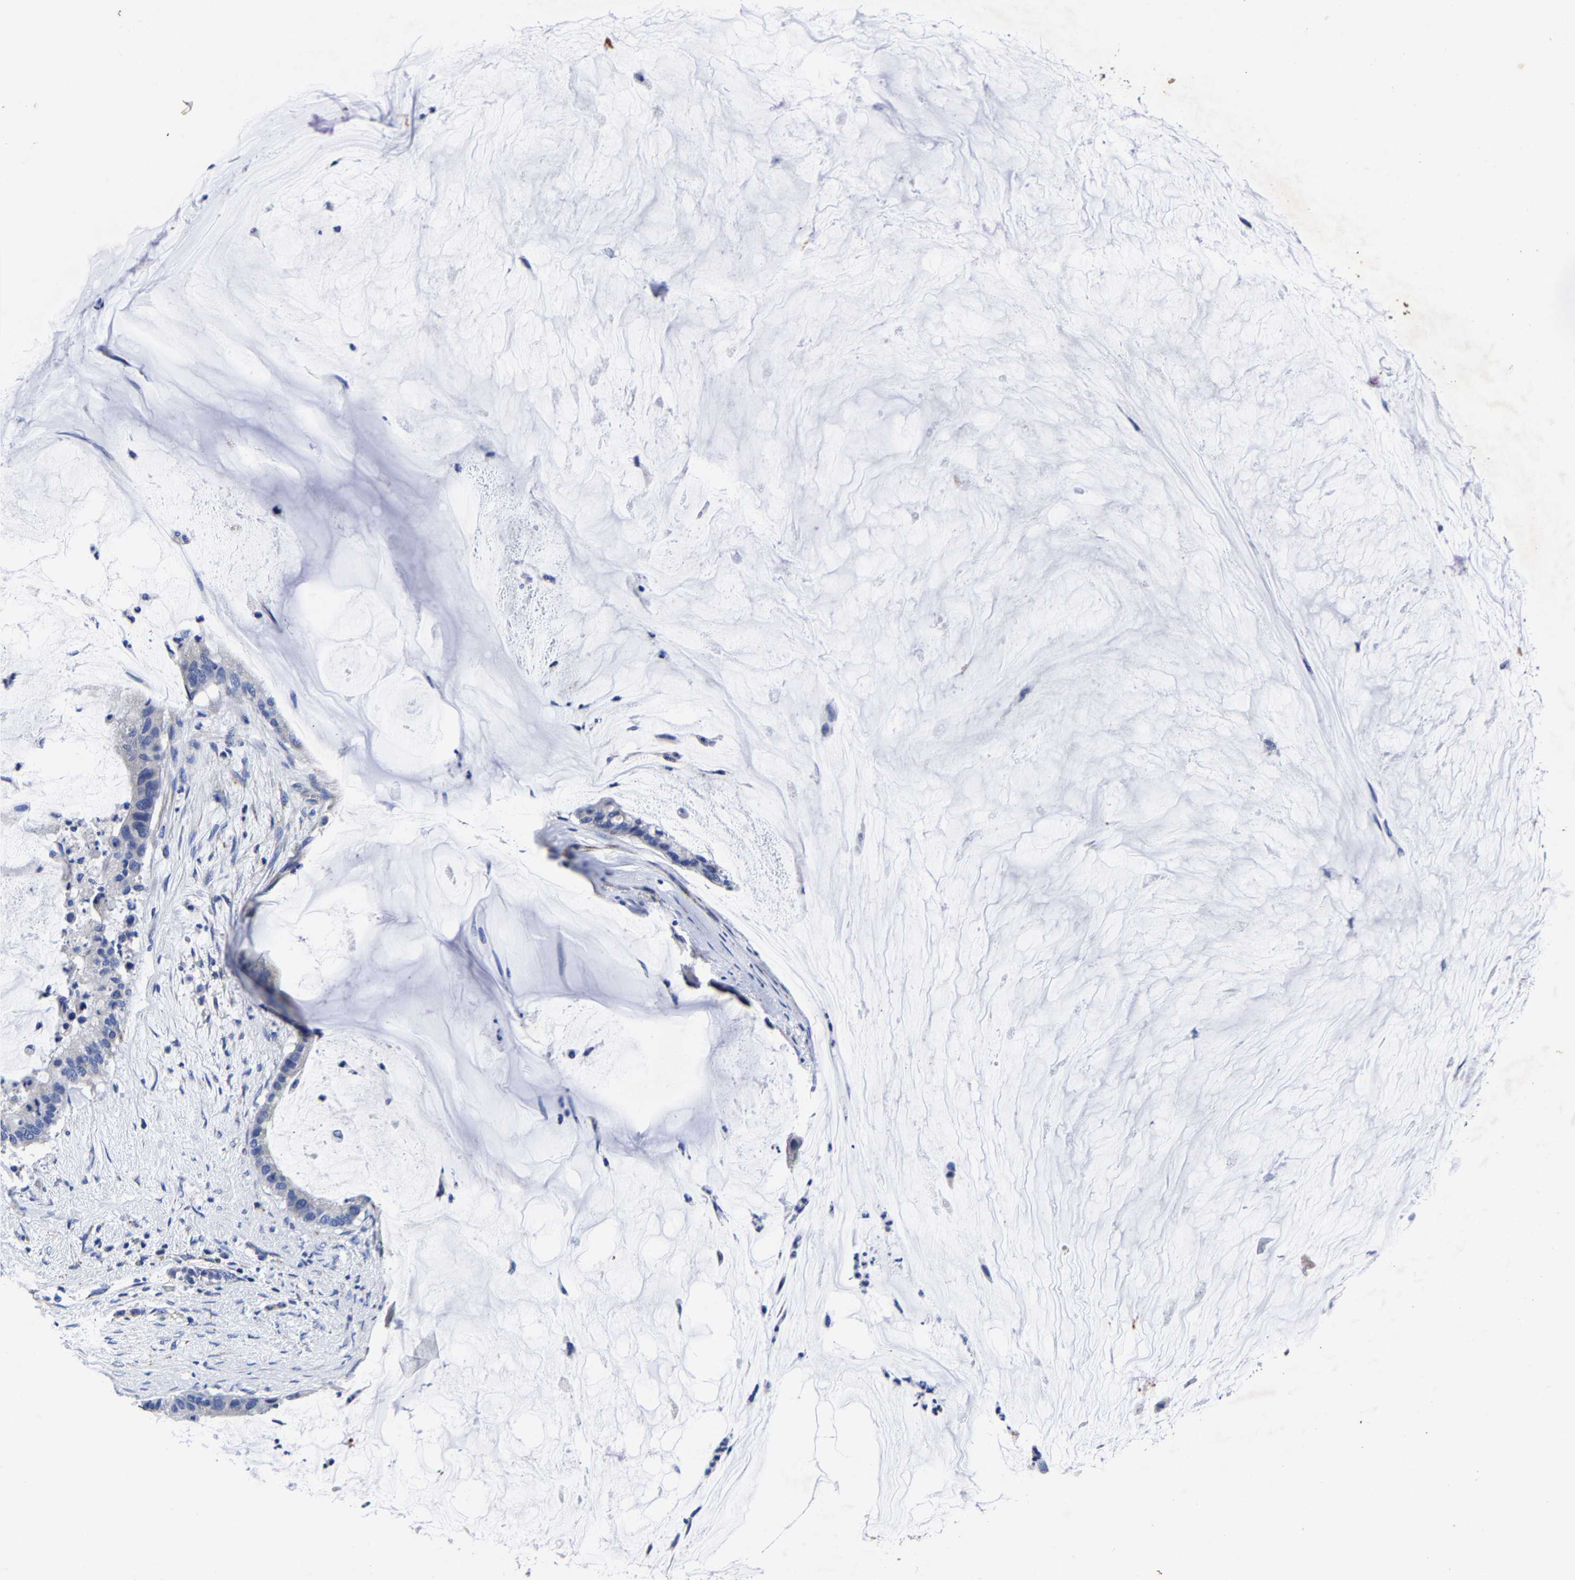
{"staining": {"intensity": "negative", "quantity": "none", "location": "none"}, "tissue": "pancreatic cancer", "cell_type": "Tumor cells", "image_type": "cancer", "snomed": [{"axis": "morphology", "description": "Adenocarcinoma, NOS"}, {"axis": "topography", "description": "Pancreas"}], "caption": "Pancreatic cancer (adenocarcinoma) stained for a protein using immunohistochemistry displays no positivity tumor cells.", "gene": "AASS", "patient": {"sex": "male", "age": 41}}